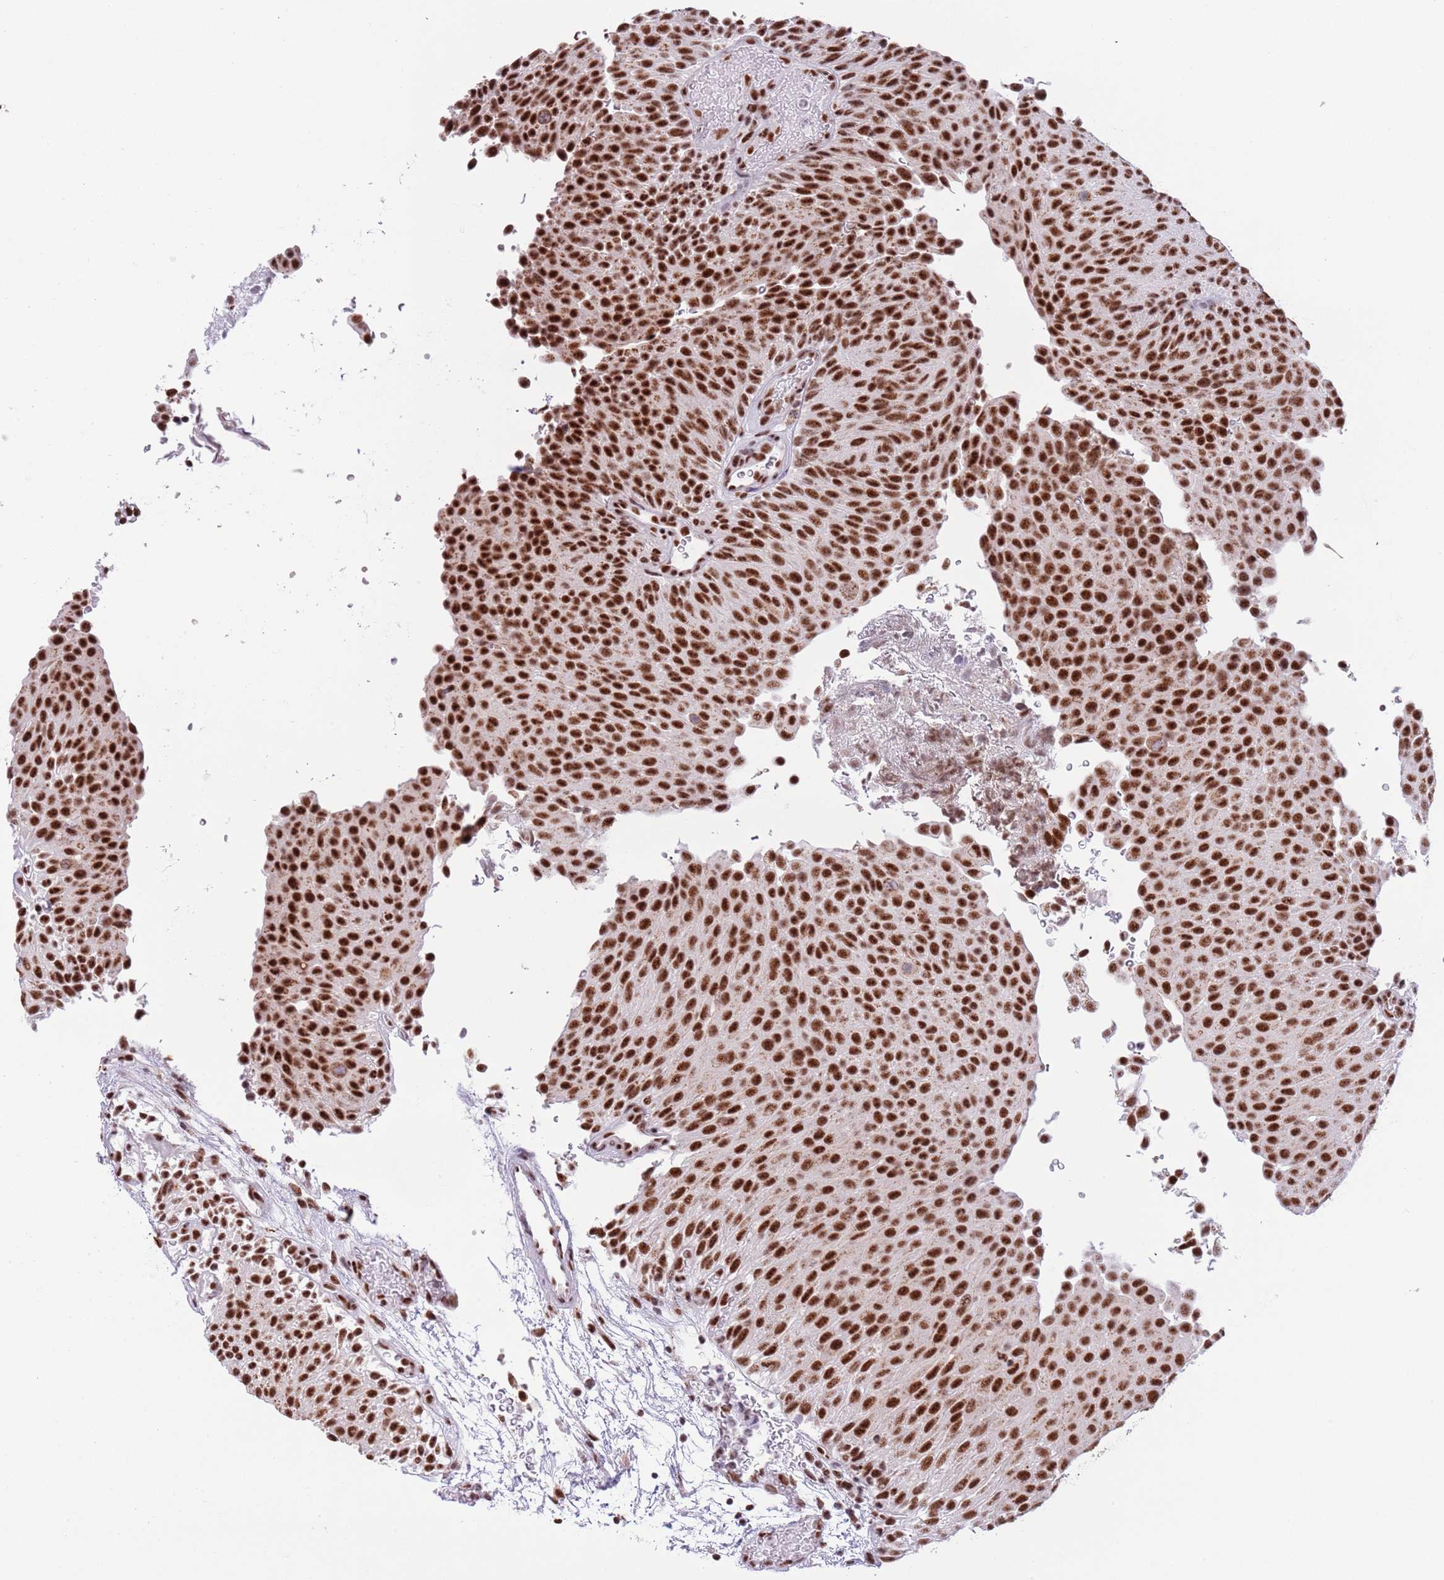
{"staining": {"intensity": "strong", "quantity": ">75%", "location": "nuclear"}, "tissue": "urothelial cancer", "cell_type": "Tumor cells", "image_type": "cancer", "snomed": [{"axis": "morphology", "description": "Urothelial carcinoma, Low grade"}, {"axis": "topography", "description": "Urinary bladder"}], "caption": "Urothelial cancer was stained to show a protein in brown. There is high levels of strong nuclear positivity in approximately >75% of tumor cells.", "gene": "SF3A2", "patient": {"sex": "male", "age": 78}}